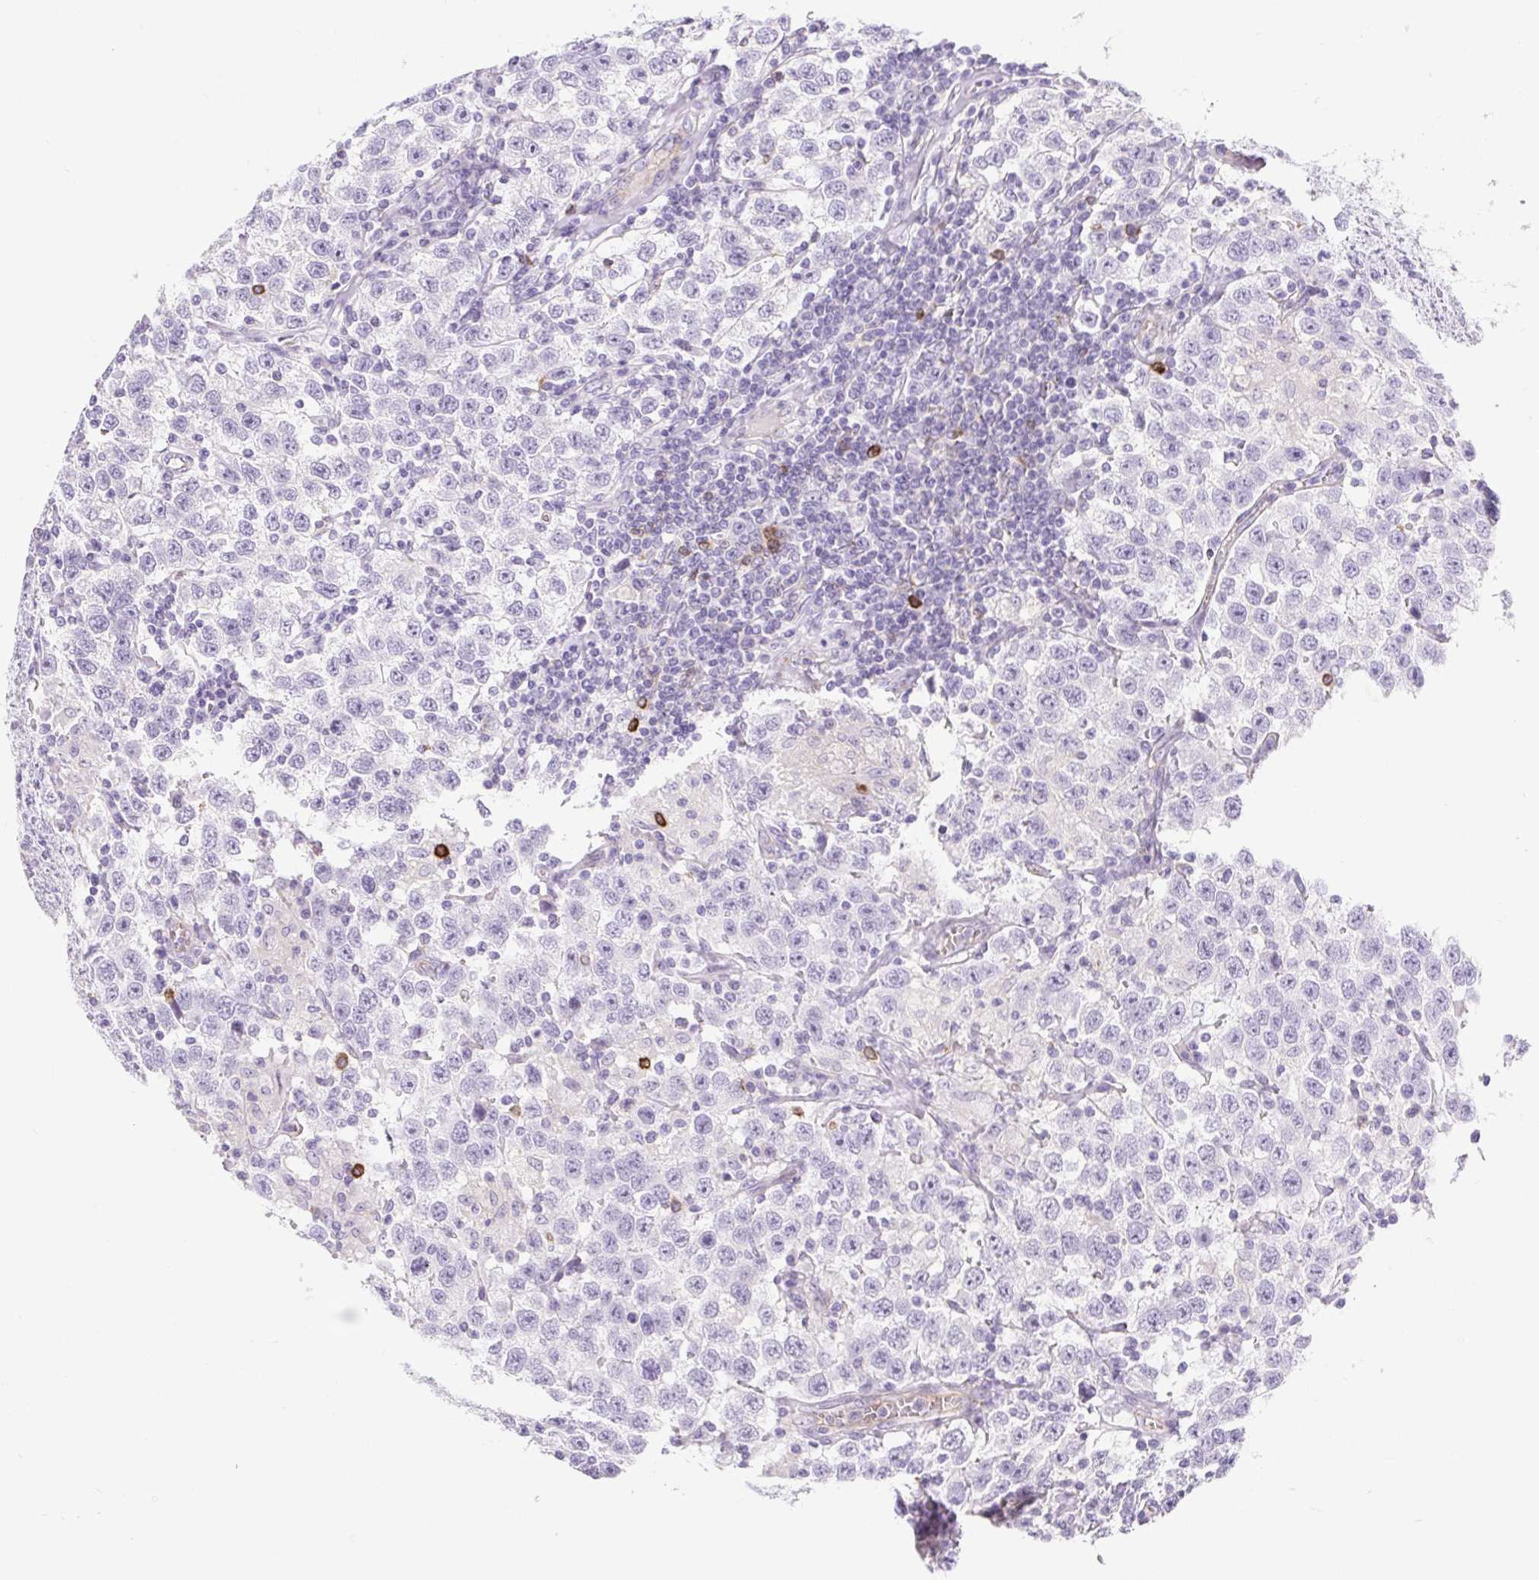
{"staining": {"intensity": "negative", "quantity": "none", "location": "none"}, "tissue": "testis cancer", "cell_type": "Tumor cells", "image_type": "cancer", "snomed": [{"axis": "morphology", "description": "Seminoma, NOS"}, {"axis": "topography", "description": "Testis"}], "caption": "There is no significant staining in tumor cells of testis cancer.", "gene": "BCAS1", "patient": {"sex": "male", "age": 41}}